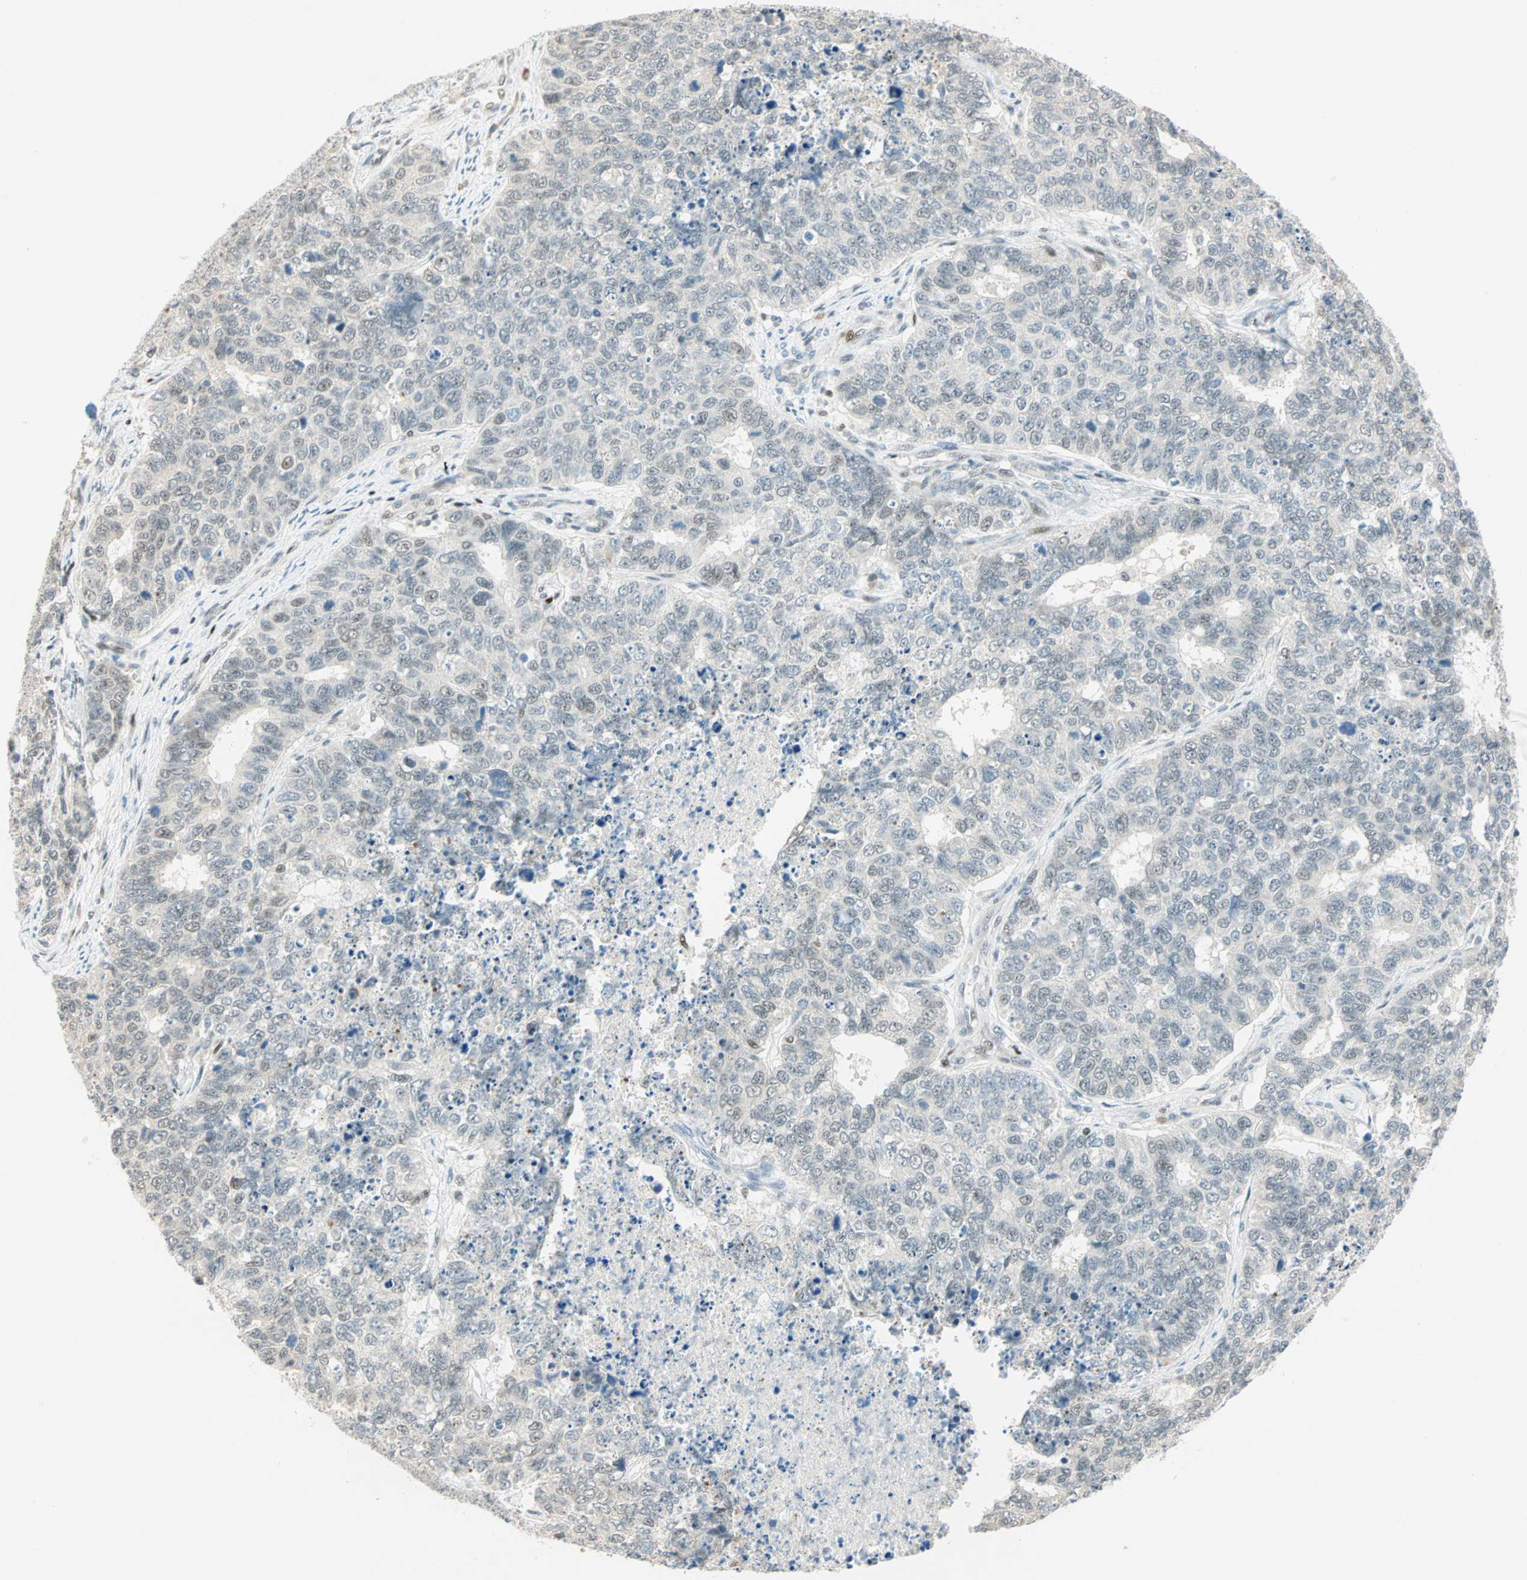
{"staining": {"intensity": "negative", "quantity": "none", "location": "none"}, "tissue": "cervical cancer", "cell_type": "Tumor cells", "image_type": "cancer", "snomed": [{"axis": "morphology", "description": "Squamous cell carcinoma, NOS"}, {"axis": "topography", "description": "Cervix"}], "caption": "Immunohistochemical staining of cervical cancer demonstrates no significant expression in tumor cells.", "gene": "MSX2", "patient": {"sex": "female", "age": 63}}